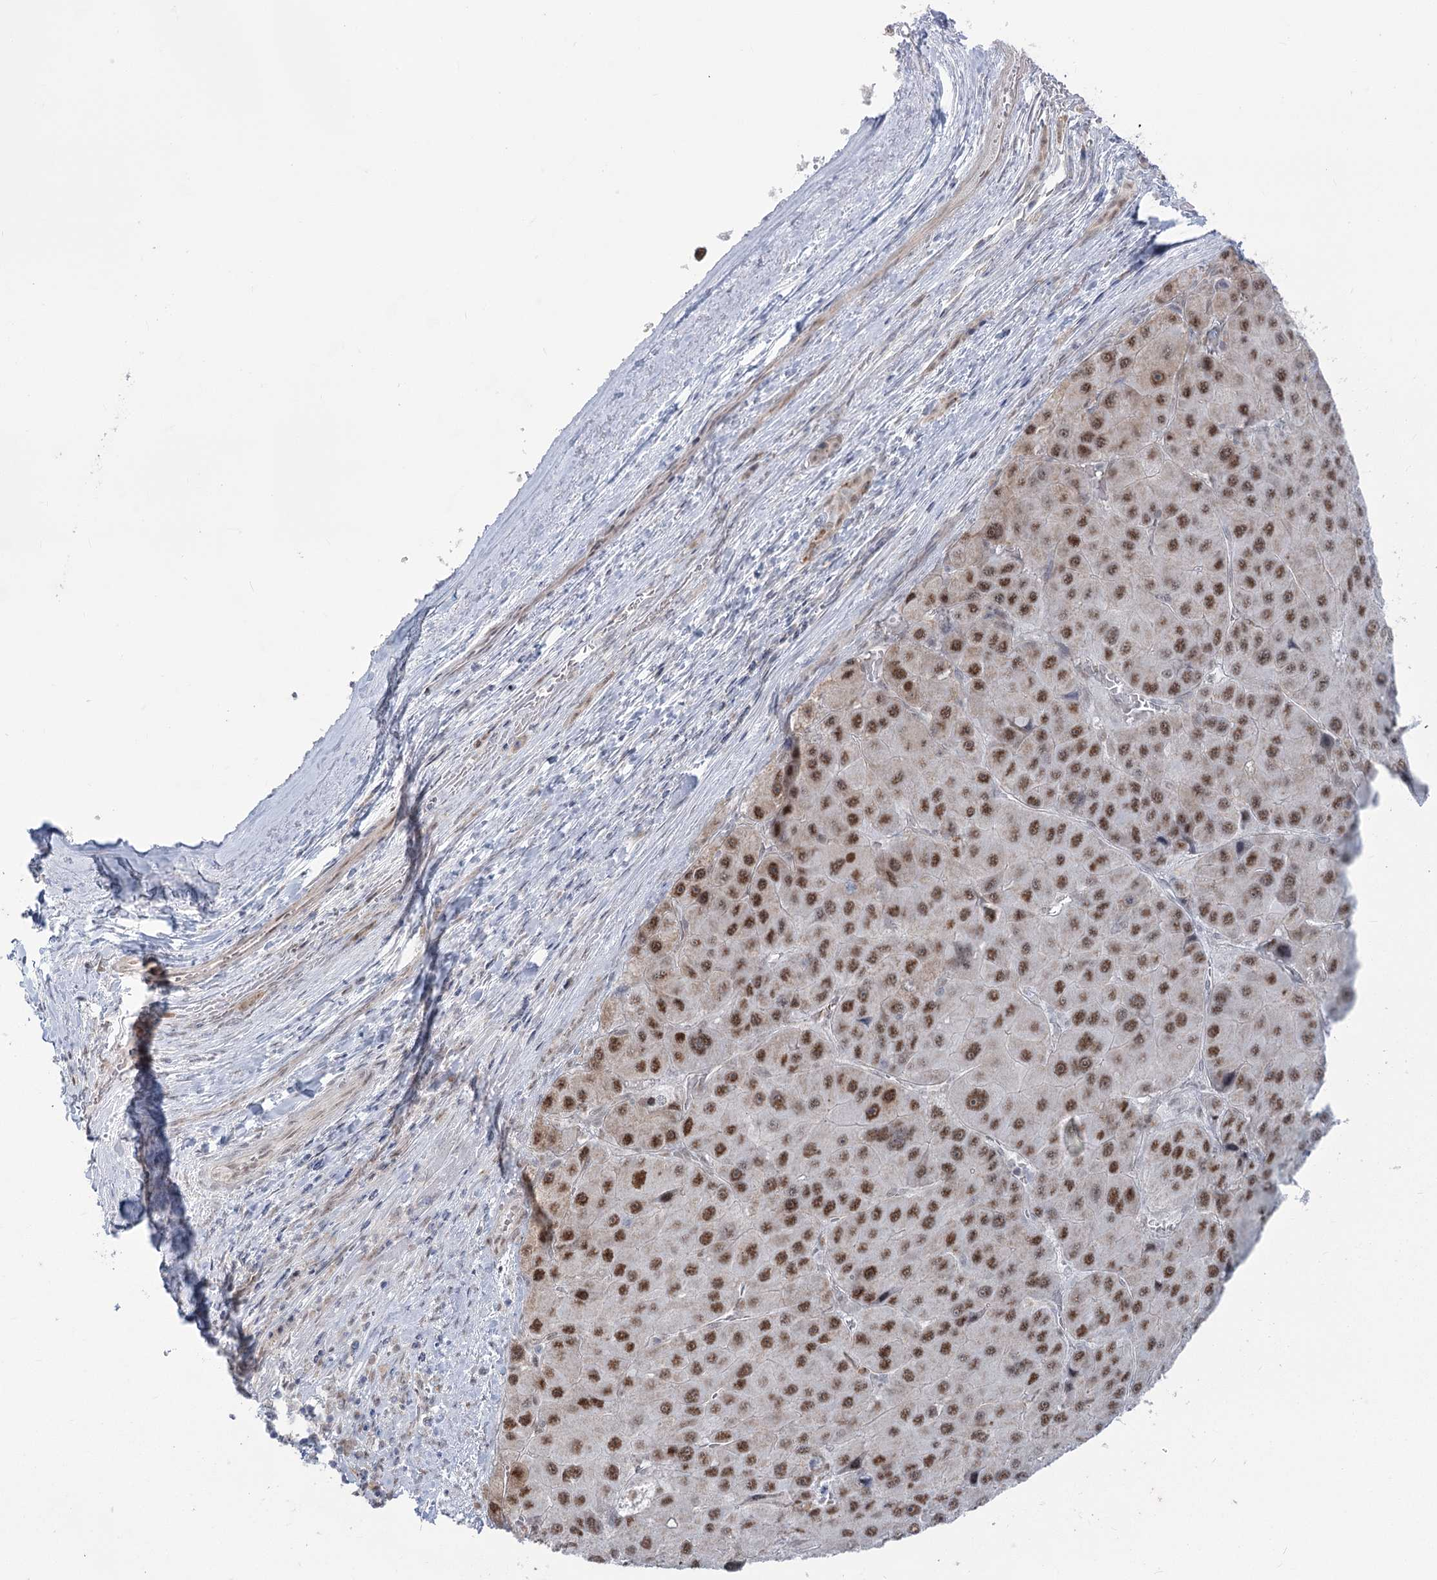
{"staining": {"intensity": "moderate", "quantity": ">75%", "location": "nuclear"}, "tissue": "liver cancer", "cell_type": "Tumor cells", "image_type": "cancer", "snomed": [{"axis": "morphology", "description": "Carcinoma, Hepatocellular, NOS"}, {"axis": "topography", "description": "Liver"}], "caption": "IHC staining of hepatocellular carcinoma (liver), which exhibits medium levels of moderate nuclear expression in approximately >75% of tumor cells indicating moderate nuclear protein staining. The staining was performed using DAB (3,3'-diaminobenzidine) (brown) for protein detection and nuclei were counterstained in hematoxylin (blue).", "gene": "MTG1", "patient": {"sex": "female", "age": 73}}